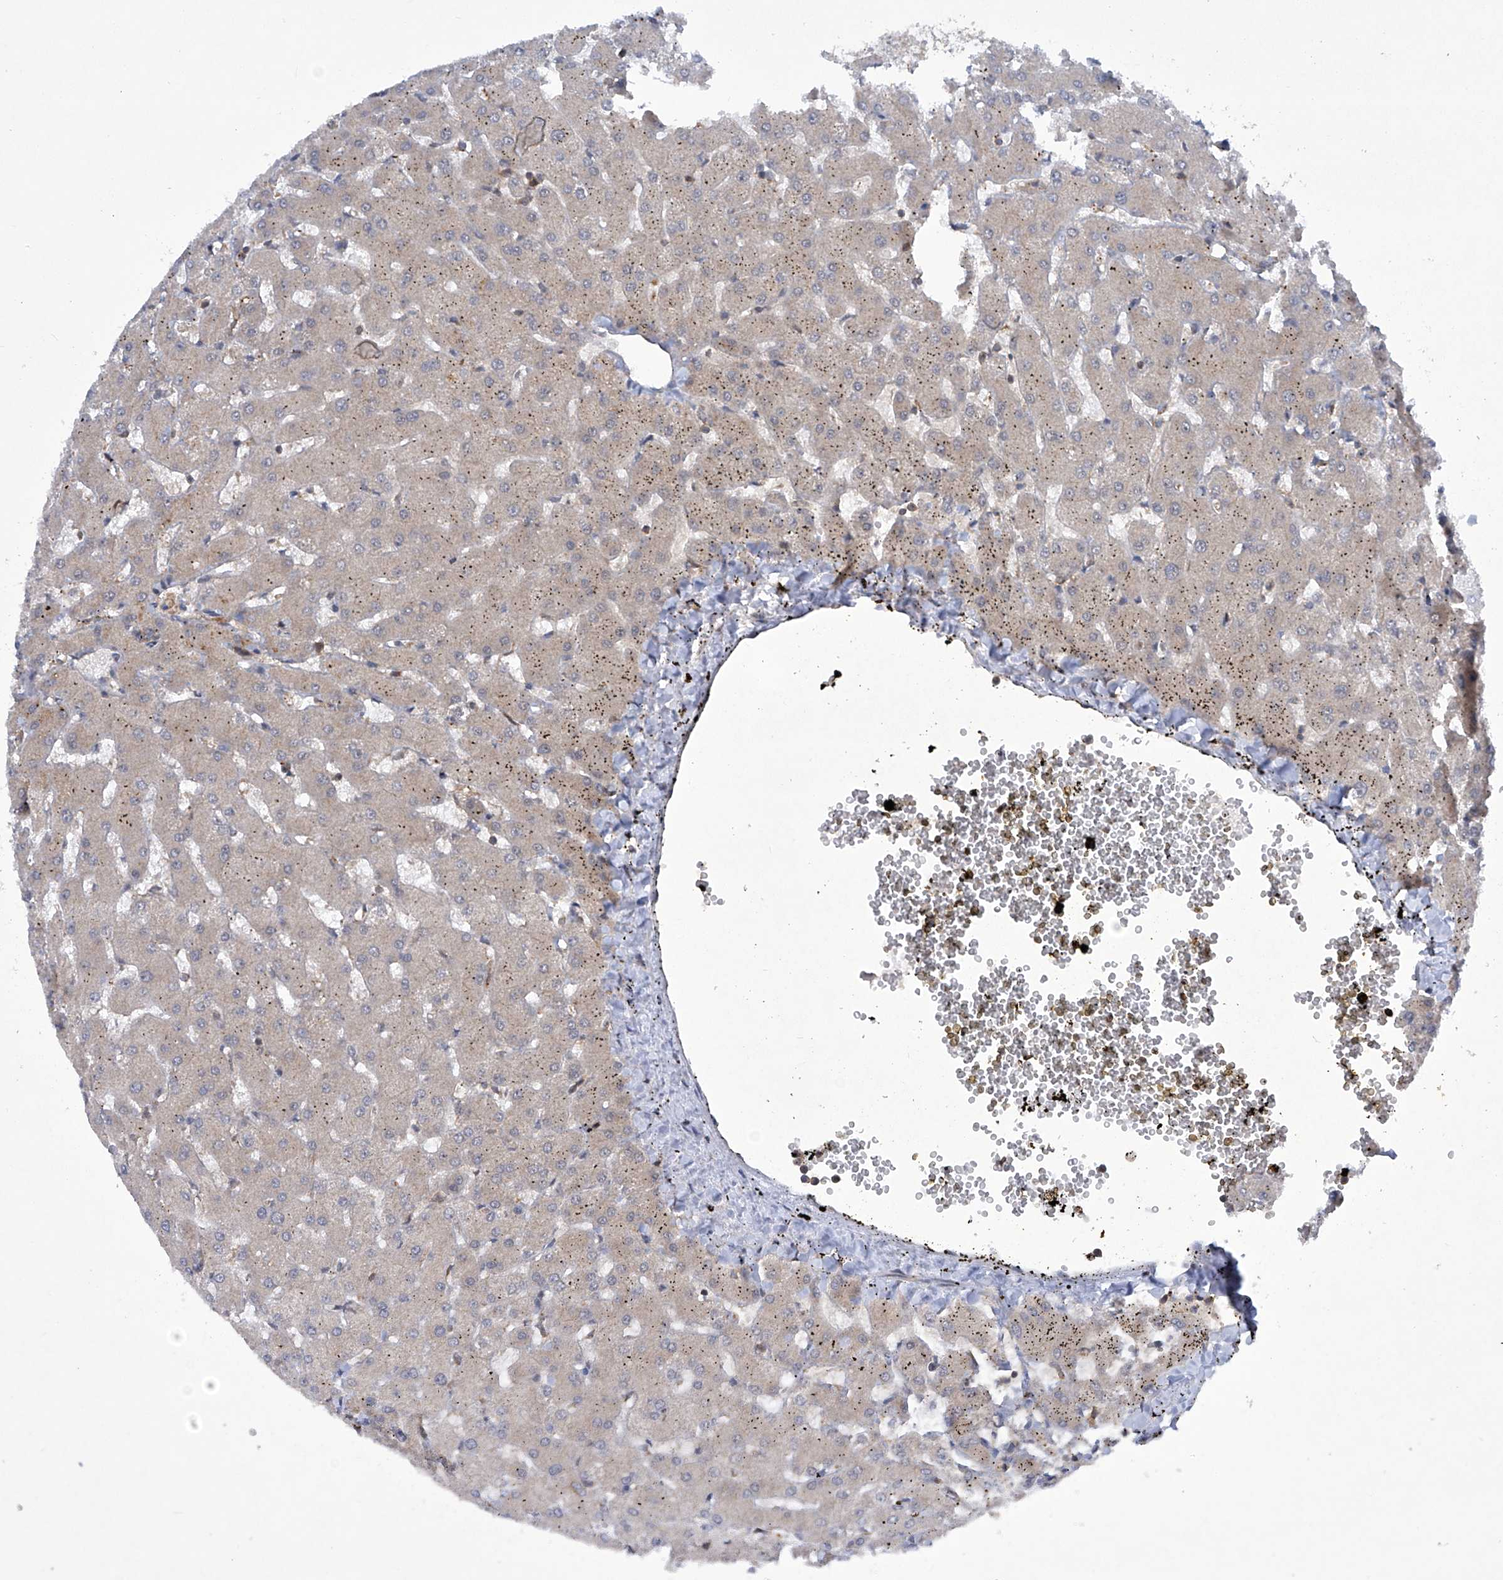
{"staining": {"intensity": "negative", "quantity": "none", "location": "none"}, "tissue": "liver", "cell_type": "Cholangiocytes", "image_type": "normal", "snomed": [{"axis": "morphology", "description": "Normal tissue, NOS"}, {"axis": "topography", "description": "Liver"}], "caption": "An image of liver stained for a protein exhibits no brown staining in cholangiocytes. Brightfield microscopy of immunohistochemistry stained with DAB (3,3'-diaminobenzidine) (brown) and hematoxylin (blue), captured at high magnification.", "gene": "CISH", "patient": {"sex": "female", "age": 63}}